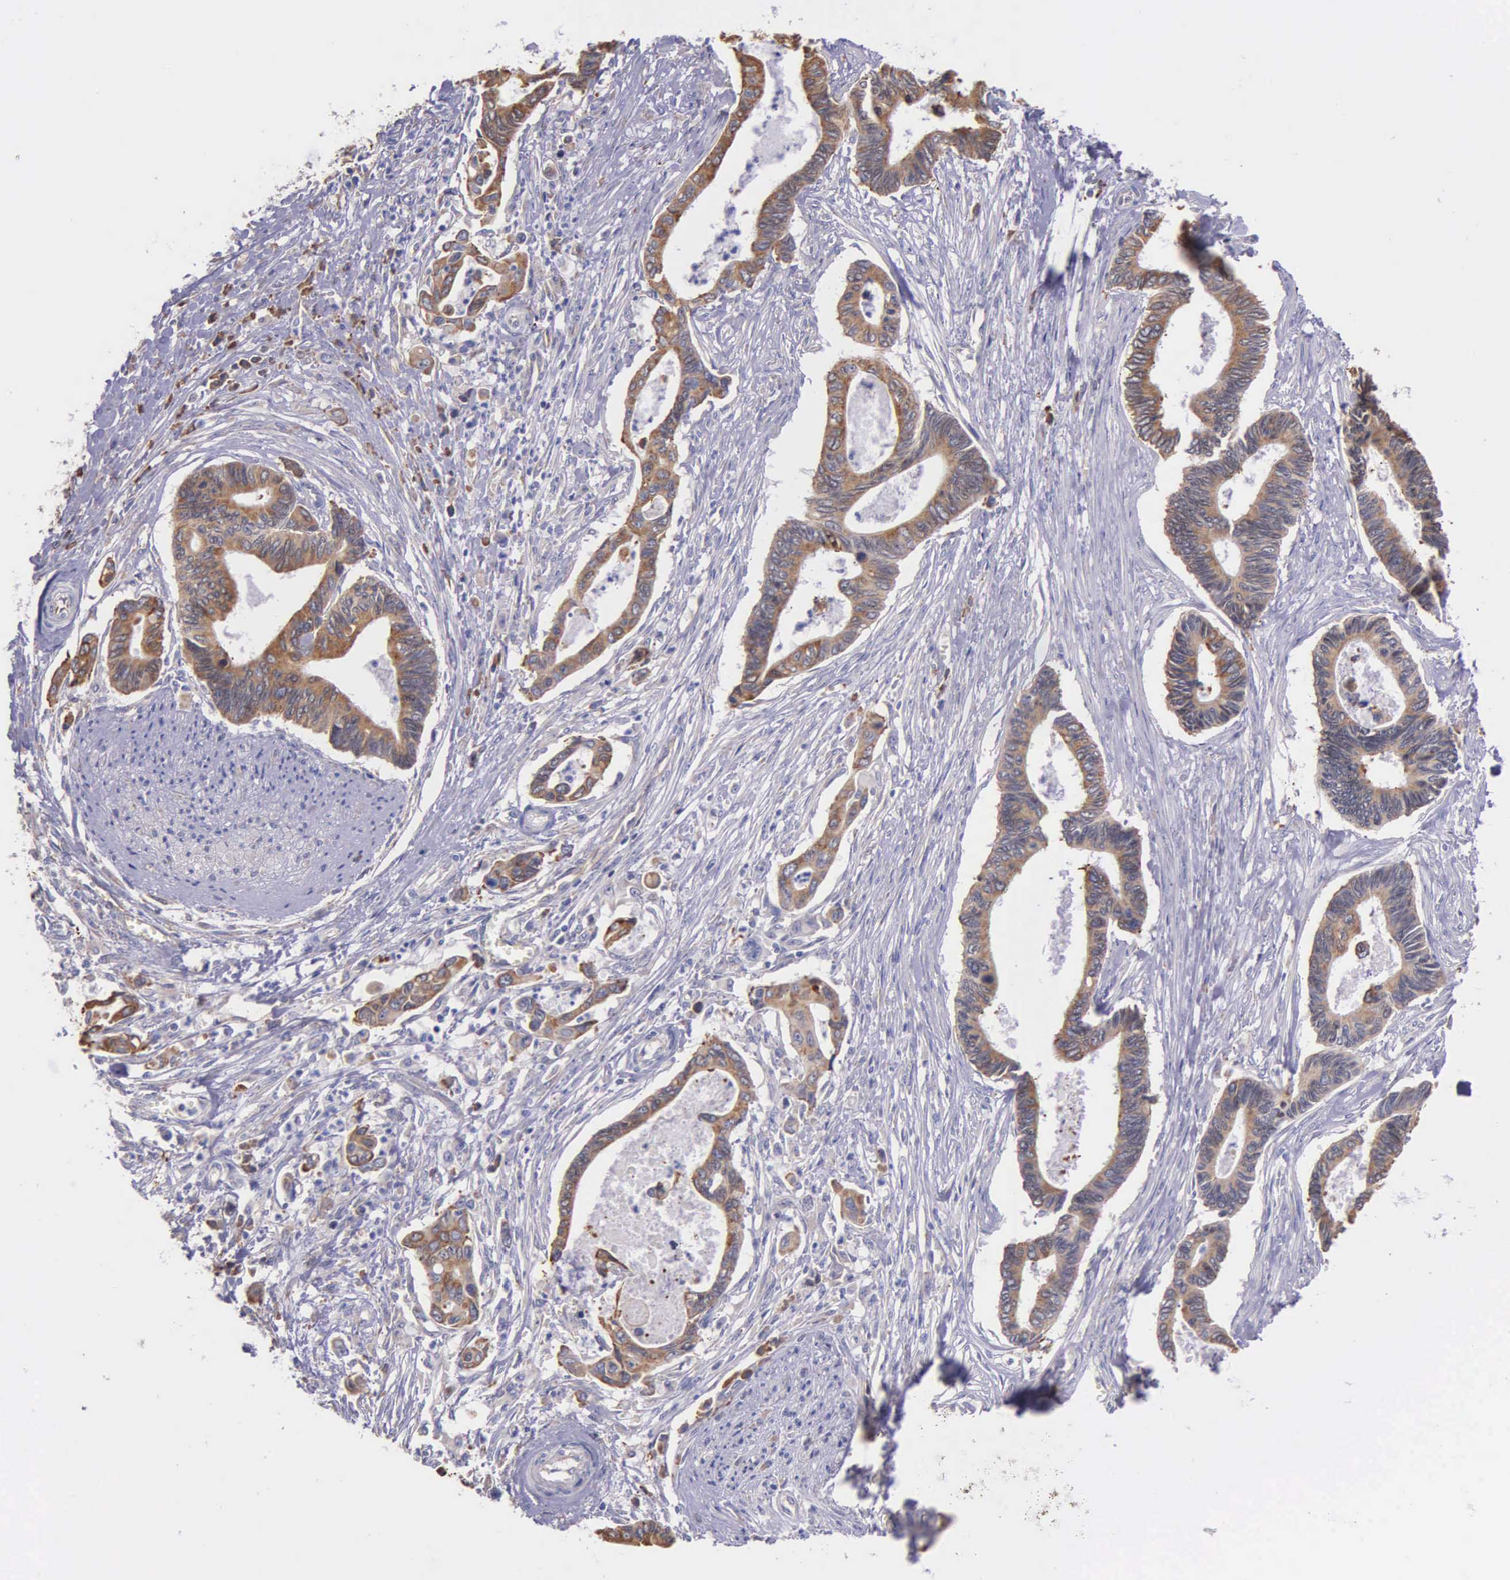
{"staining": {"intensity": "moderate", "quantity": ">75%", "location": "cytoplasmic/membranous"}, "tissue": "pancreatic cancer", "cell_type": "Tumor cells", "image_type": "cancer", "snomed": [{"axis": "morphology", "description": "Adenocarcinoma, NOS"}, {"axis": "topography", "description": "Pancreas"}], "caption": "Immunohistochemical staining of pancreatic cancer displays medium levels of moderate cytoplasmic/membranous staining in approximately >75% of tumor cells.", "gene": "ZC3H12B", "patient": {"sex": "female", "age": 70}}